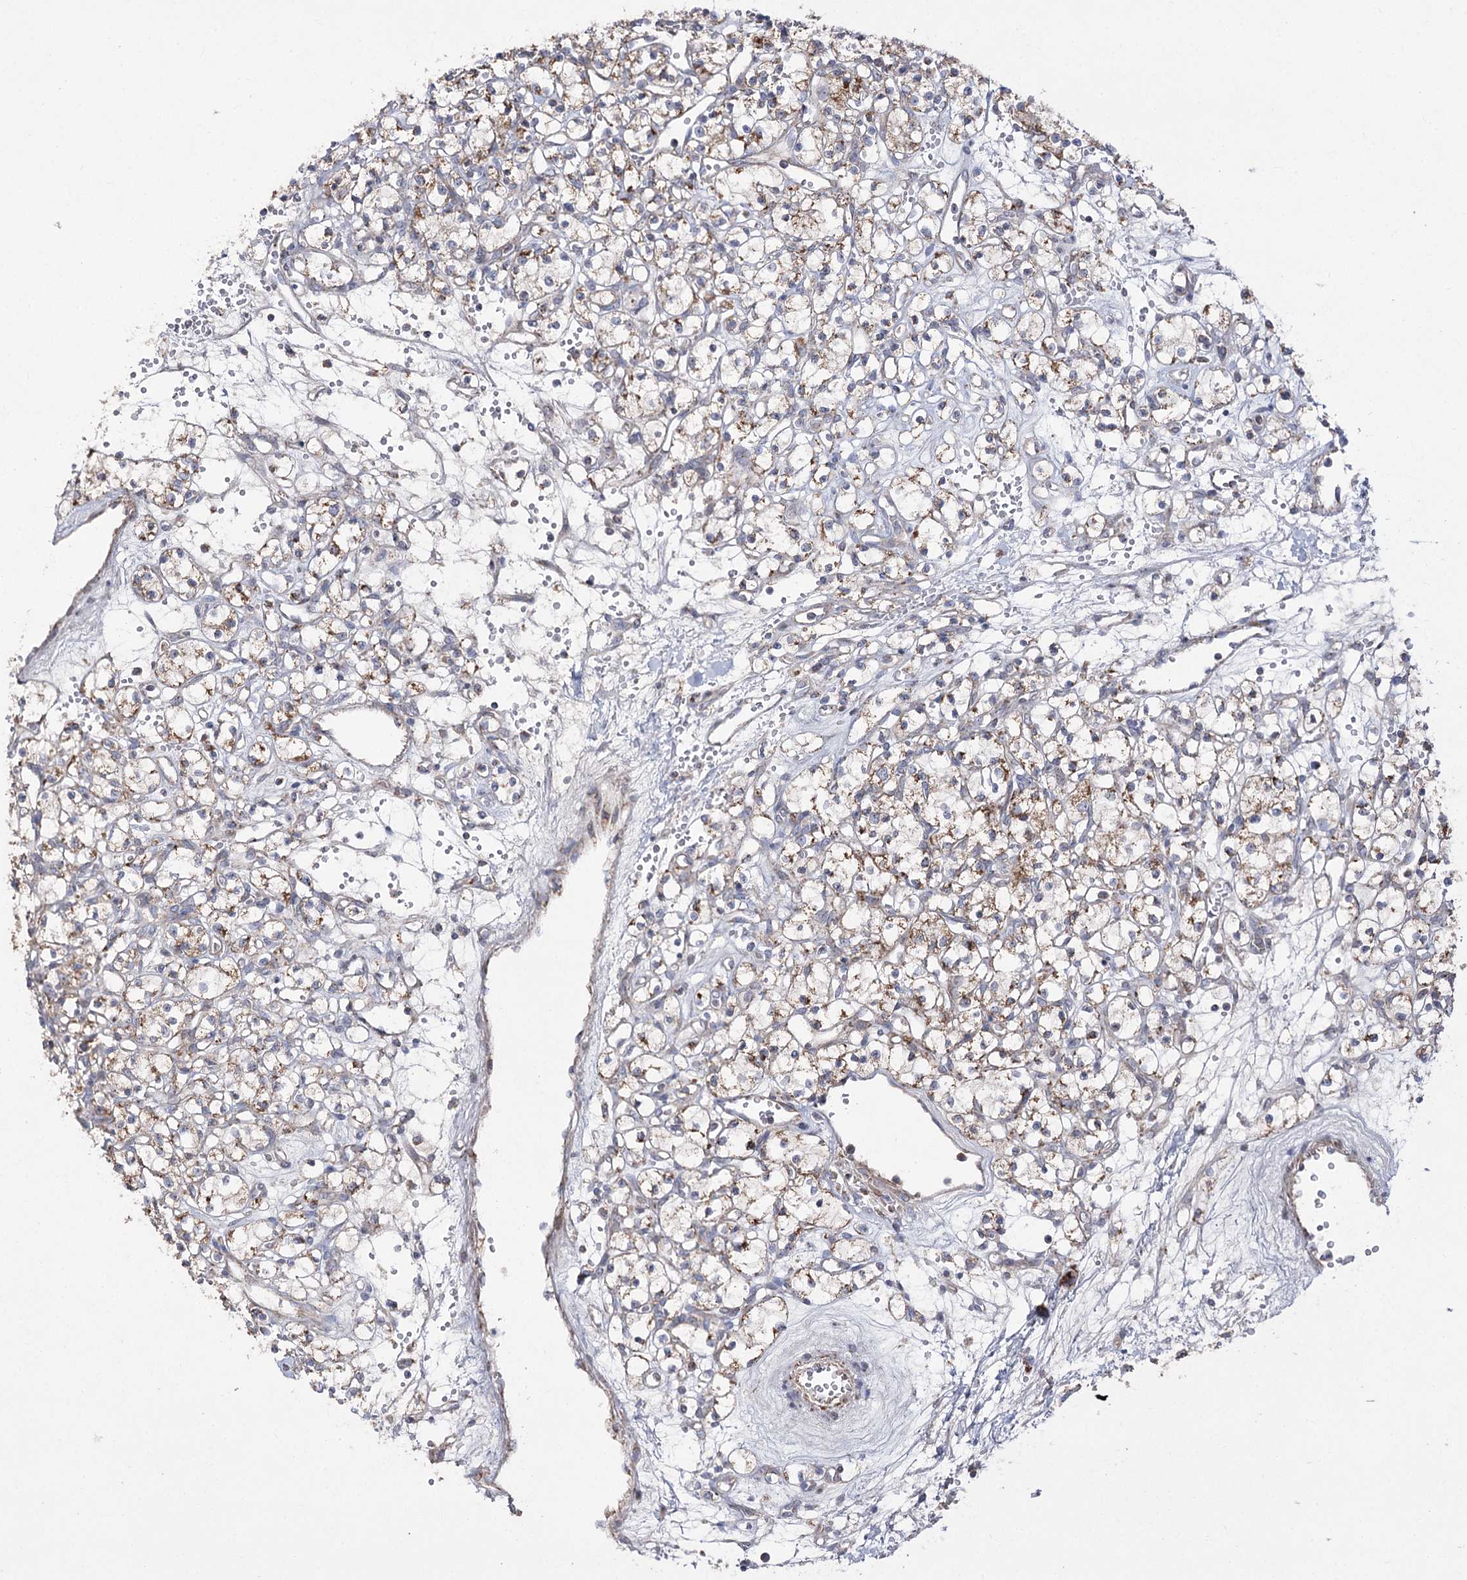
{"staining": {"intensity": "moderate", "quantity": "25%-75%", "location": "cytoplasmic/membranous"}, "tissue": "renal cancer", "cell_type": "Tumor cells", "image_type": "cancer", "snomed": [{"axis": "morphology", "description": "Adenocarcinoma, NOS"}, {"axis": "topography", "description": "Kidney"}], "caption": "This photomicrograph shows IHC staining of renal cancer (adenocarcinoma), with medium moderate cytoplasmic/membranous expression in about 25%-75% of tumor cells.", "gene": "NADK2", "patient": {"sex": "female", "age": 59}}